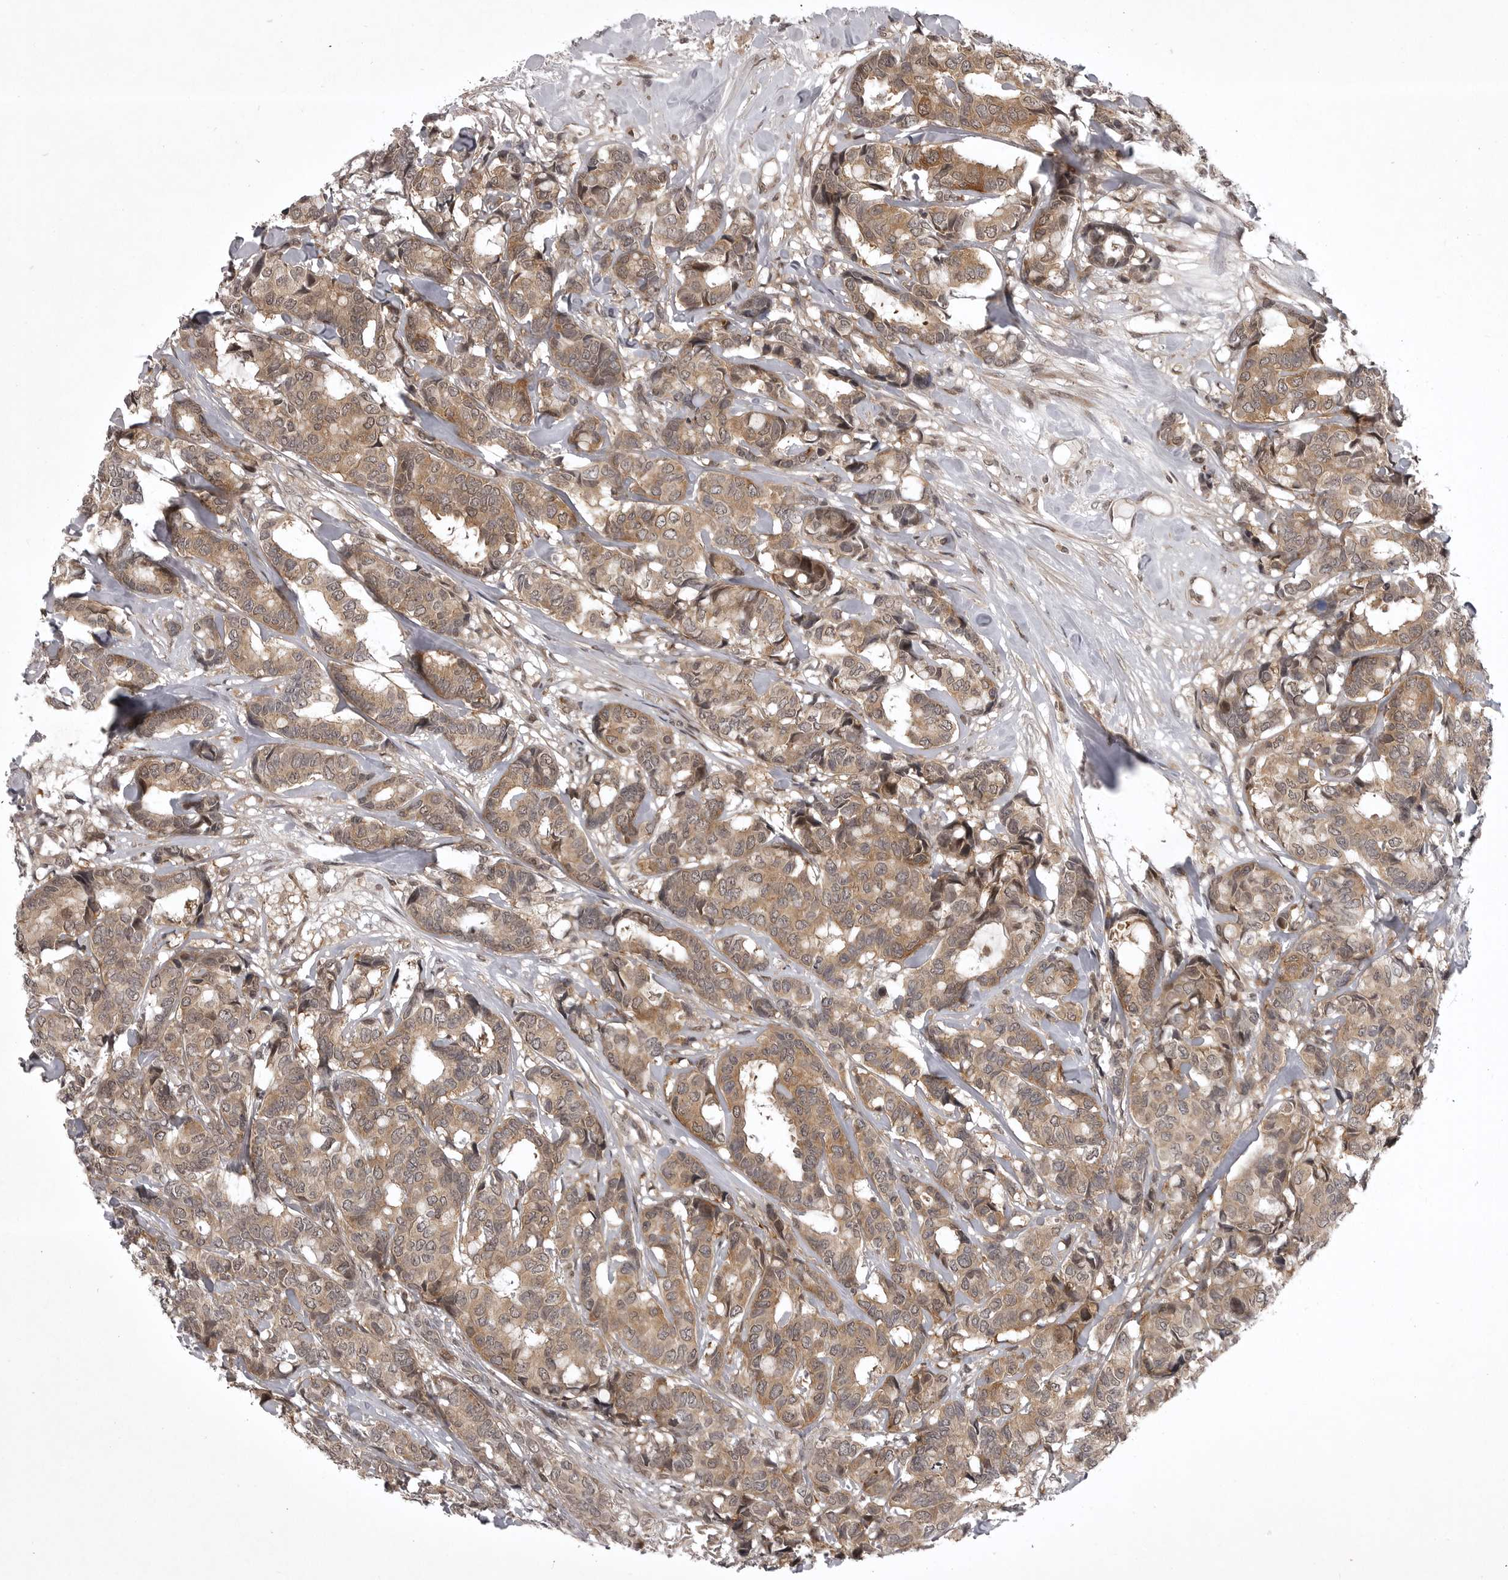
{"staining": {"intensity": "moderate", "quantity": ">75%", "location": "cytoplasmic/membranous"}, "tissue": "breast cancer", "cell_type": "Tumor cells", "image_type": "cancer", "snomed": [{"axis": "morphology", "description": "Duct carcinoma"}, {"axis": "topography", "description": "Breast"}], "caption": "Protein expression analysis of human breast invasive ductal carcinoma reveals moderate cytoplasmic/membranous positivity in about >75% of tumor cells. The protein of interest is stained brown, and the nuclei are stained in blue (DAB IHC with brightfield microscopy, high magnification).", "gene": "SNX16", "patient": {"sex": "female", "age": 87}}